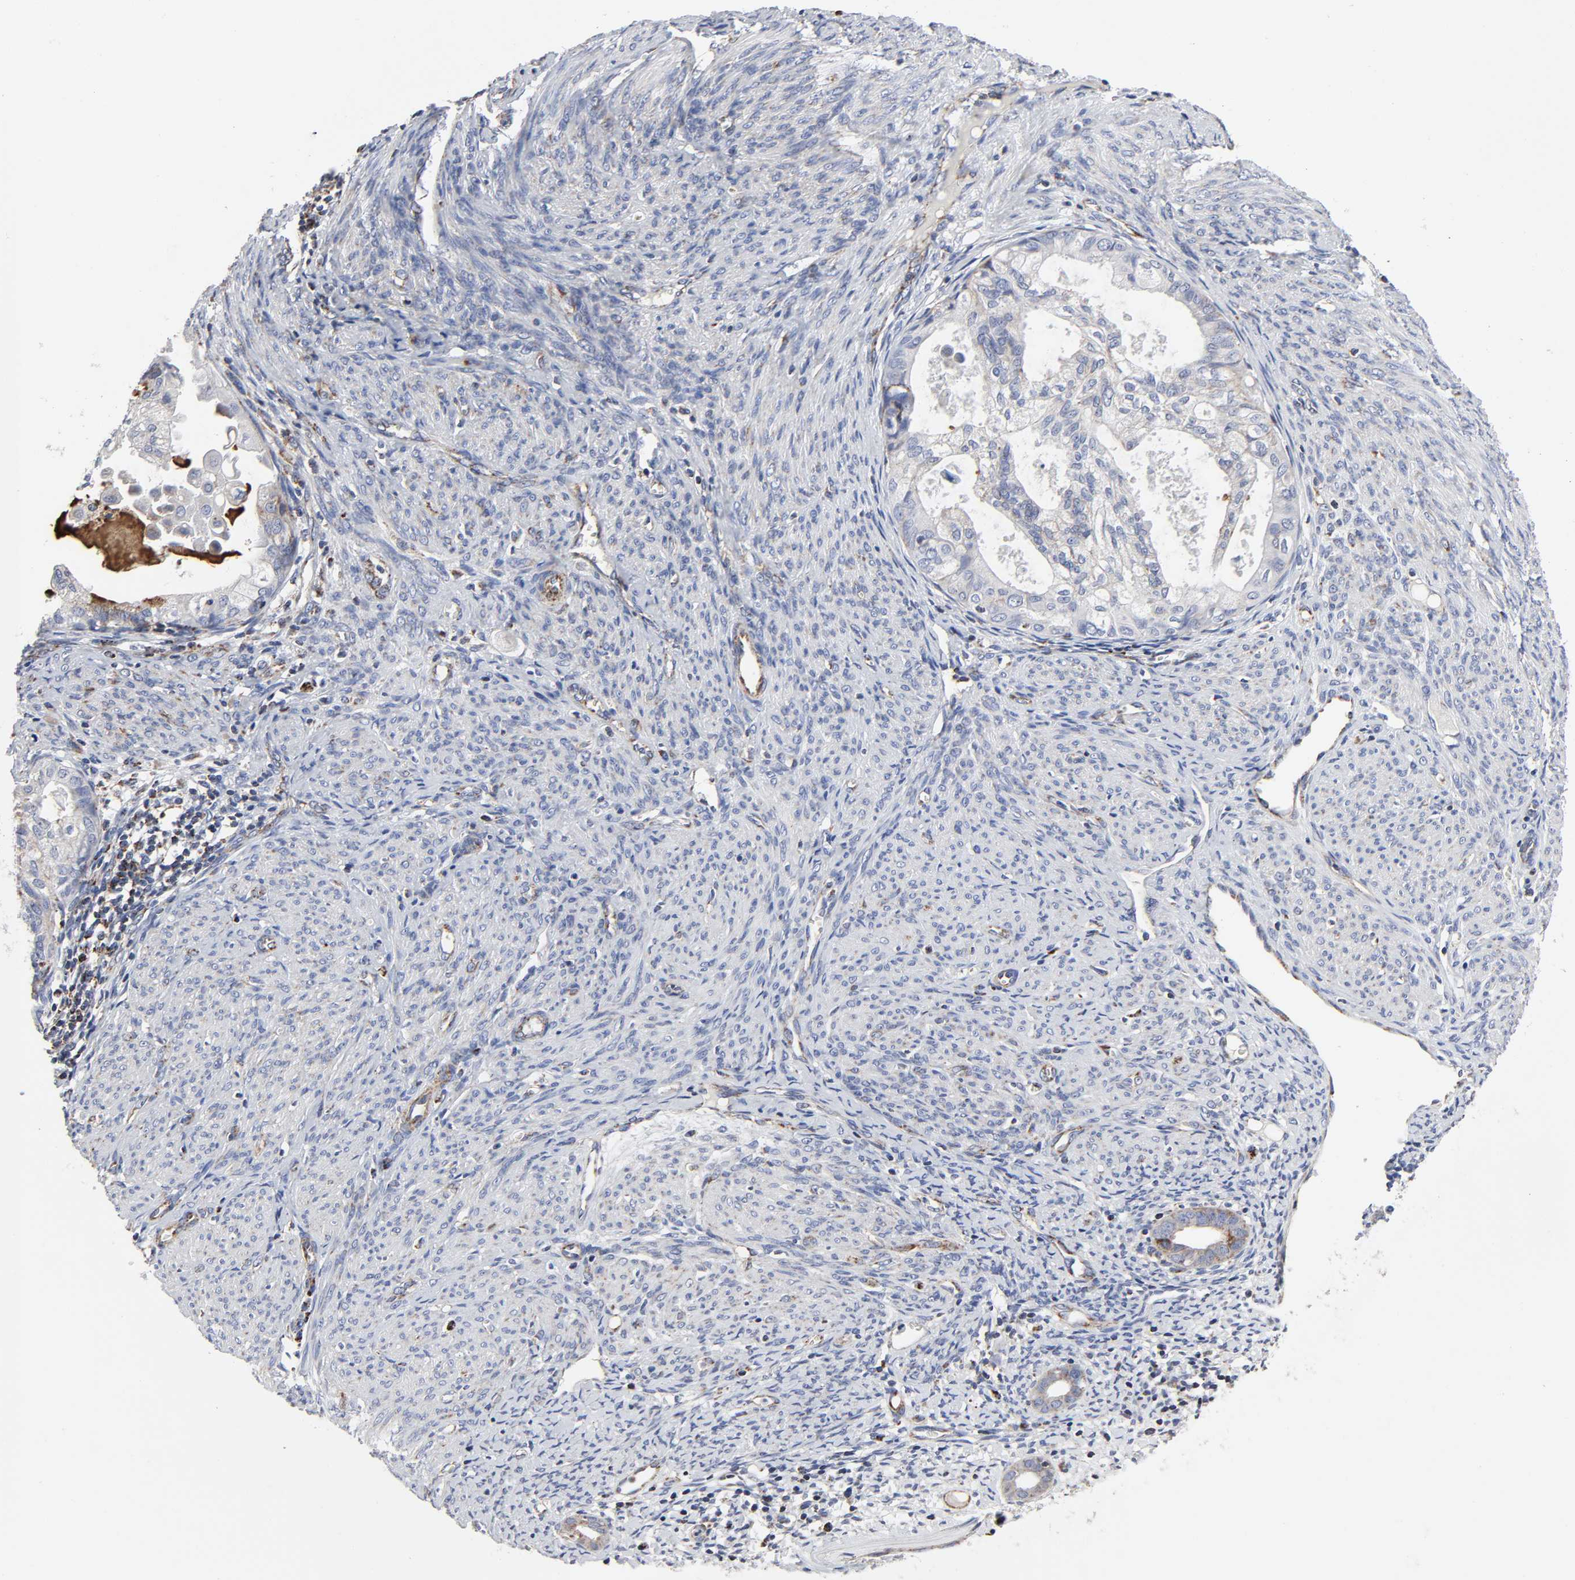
{"staining": {"intensity": "moderate", "quantity": "25%-75%", "location": "cytoplasmic/membranous"}, "tissue": "cervical cancer", "cell_type": "Tumor cells", "image_type": "cancer", "snomed": [{"axis": "morphology", "description": "Normal tissue, NOS"}, {"axis": "morphology", "description": "Adenocarcinoma, NOS"}, {"axis": "topography", "description": "Cervix"}, {"axis": "topography", "description": "Endometrium"}], "caption": "High-magnification brightfield microscopy of cervical cancer (adenocarcinoma) stained with DAB (brown) and counterstained with hematoxylin (blue). tumor cells exhibit moderate cytoplasmic/membranous expression is appreciated in approximately25%-75% of cells.", "gene": "AOPEP", "patient": {"sex": "female", "age": 86}}